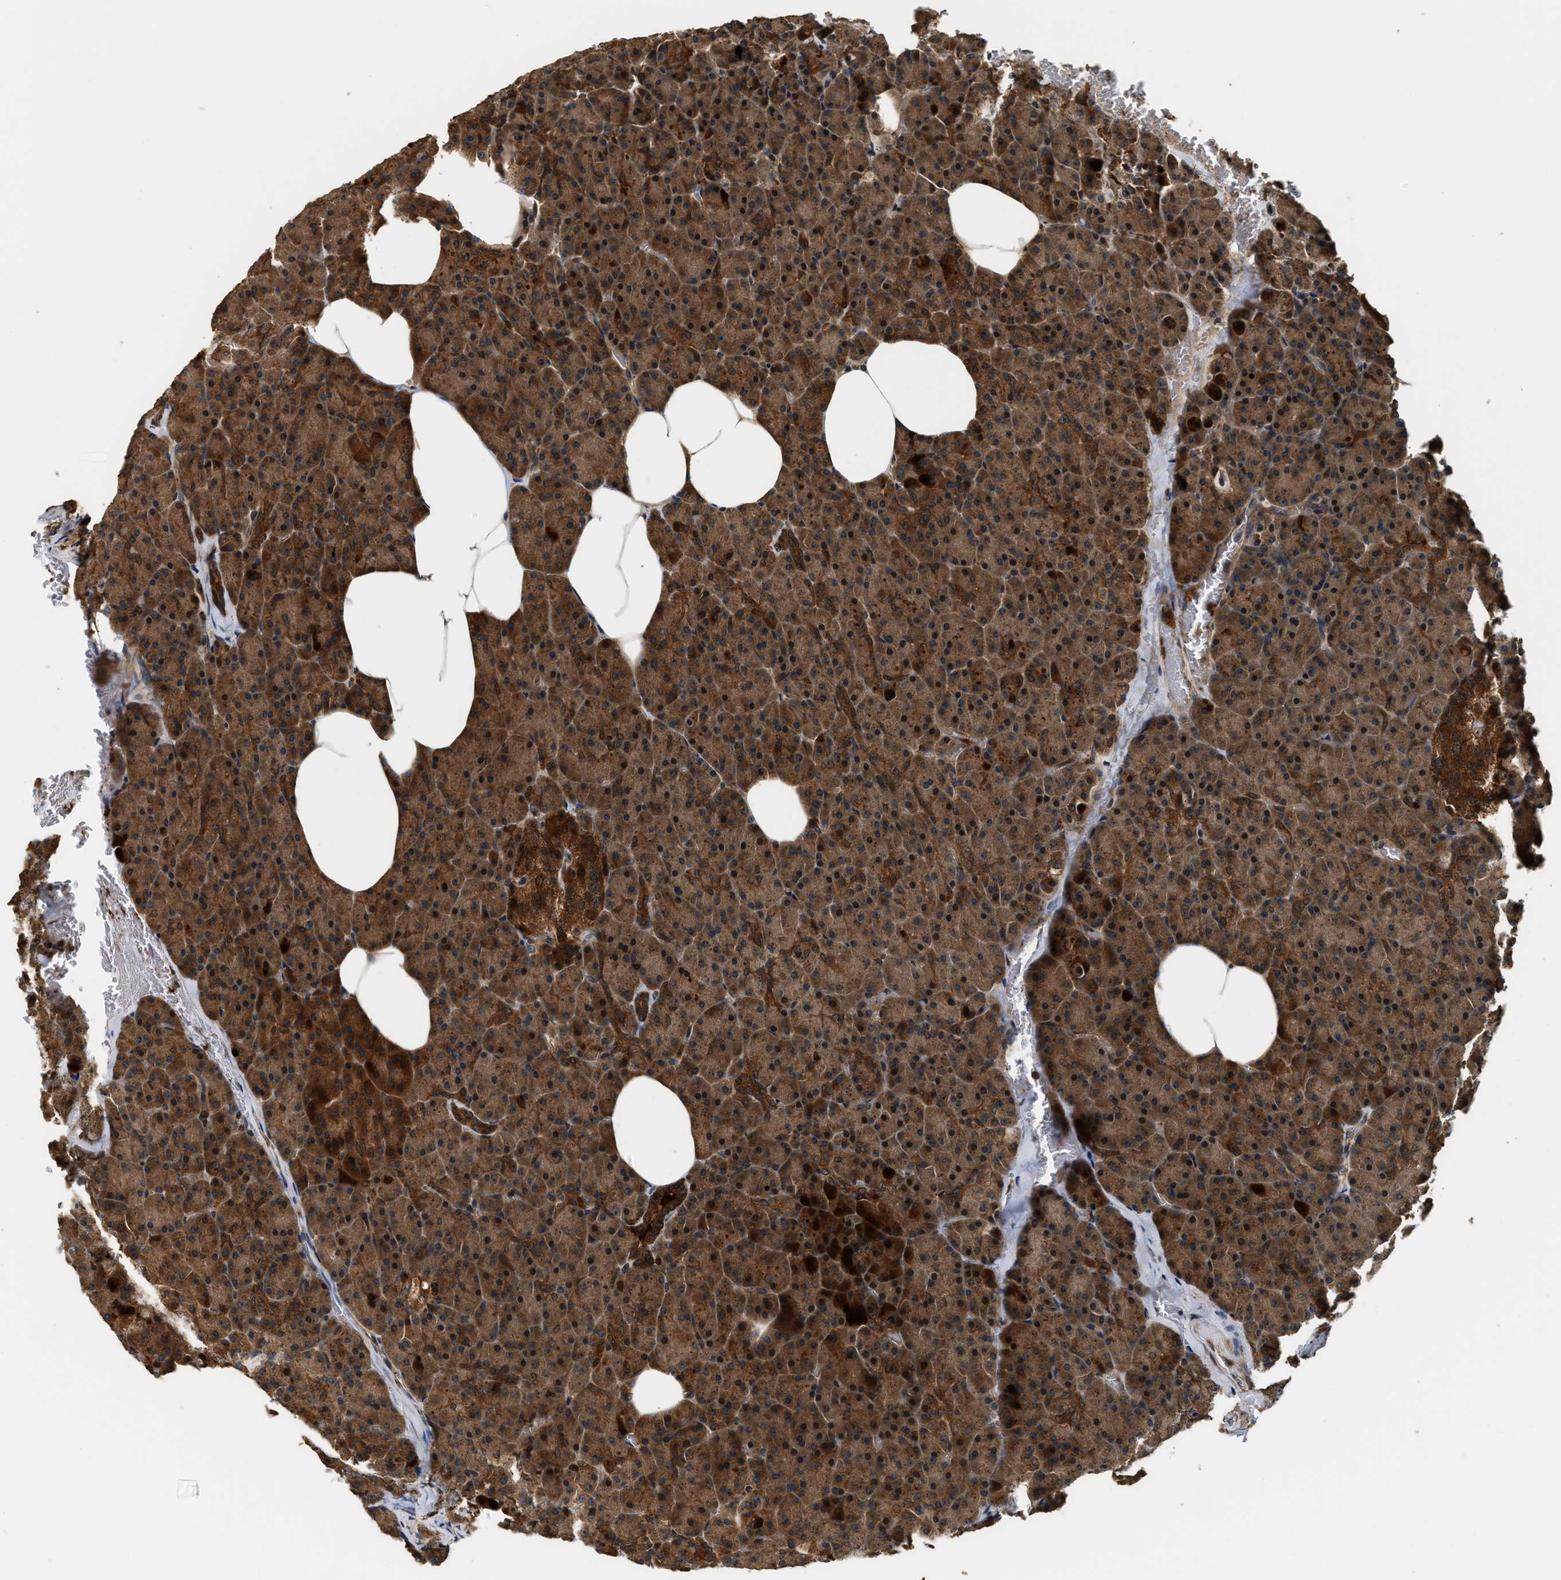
{"staining": {"intensity": "strong", "quantity": ">75%", "location": "cytoplasmic/membranous"}, "tissue": "pancreas", "cell_type": "Exocrine glandular cells", "image_type": "normal", "snomed": [{"axis": "morphology", "description": "Normal tissue, NOS"}, {"axis": "topography", "description": "Pancreas"}], "caption": "Exocrine glandular cells demonstrate strong cytoplasmic/membranous staining in approximately >75% of cells in benign pancreas. The staining was performed using DAB, with brown indicating positive protein expression. Nuclei are stained blue with hematoxylin.", "gene": "SNX5", "patient": {"sex": "female", "age": 35}}